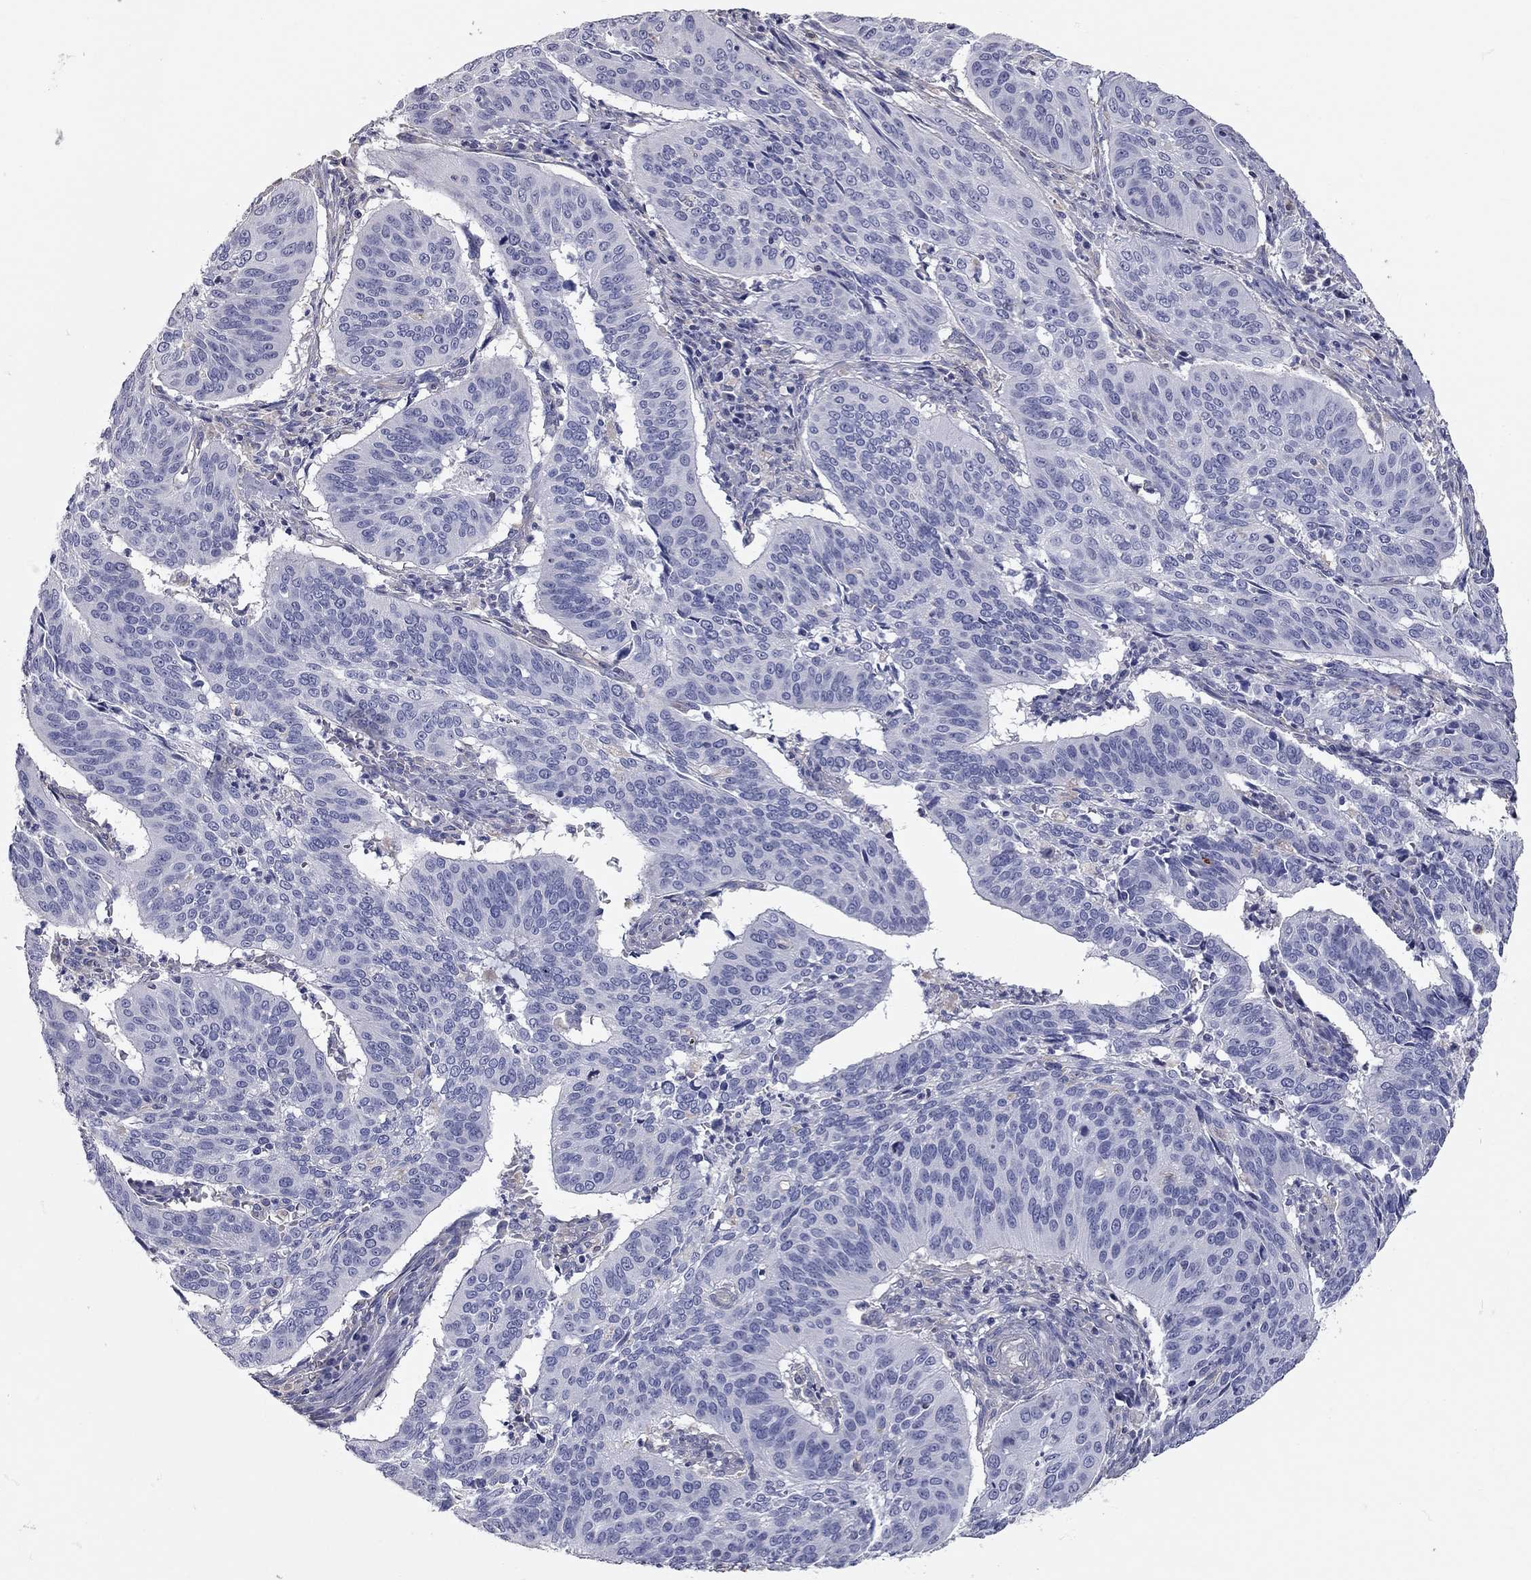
{"staining": {"intensity": "negative", "quantity": "none", "location": "none"}, "tissue": "cervical cancer", "cell_type": "Tumor cells", "image_type": "cancer", "snomed": [{"axis": "morphology", "description": "Normal tissue, NOS"}, {"axis": "morphology", "description": "Squamous cell carcinoma, NOS"}, {"axis": "topography", "description": "Cervix"}], "caption": "This is a photomicrograph of immunohistochemistry (IHC) staining of cervical squamous cell carcinoma, which shows no staining in tumor cells.", "gene": "C10orf90", "patient": {"sex": "female", "age": 39}}